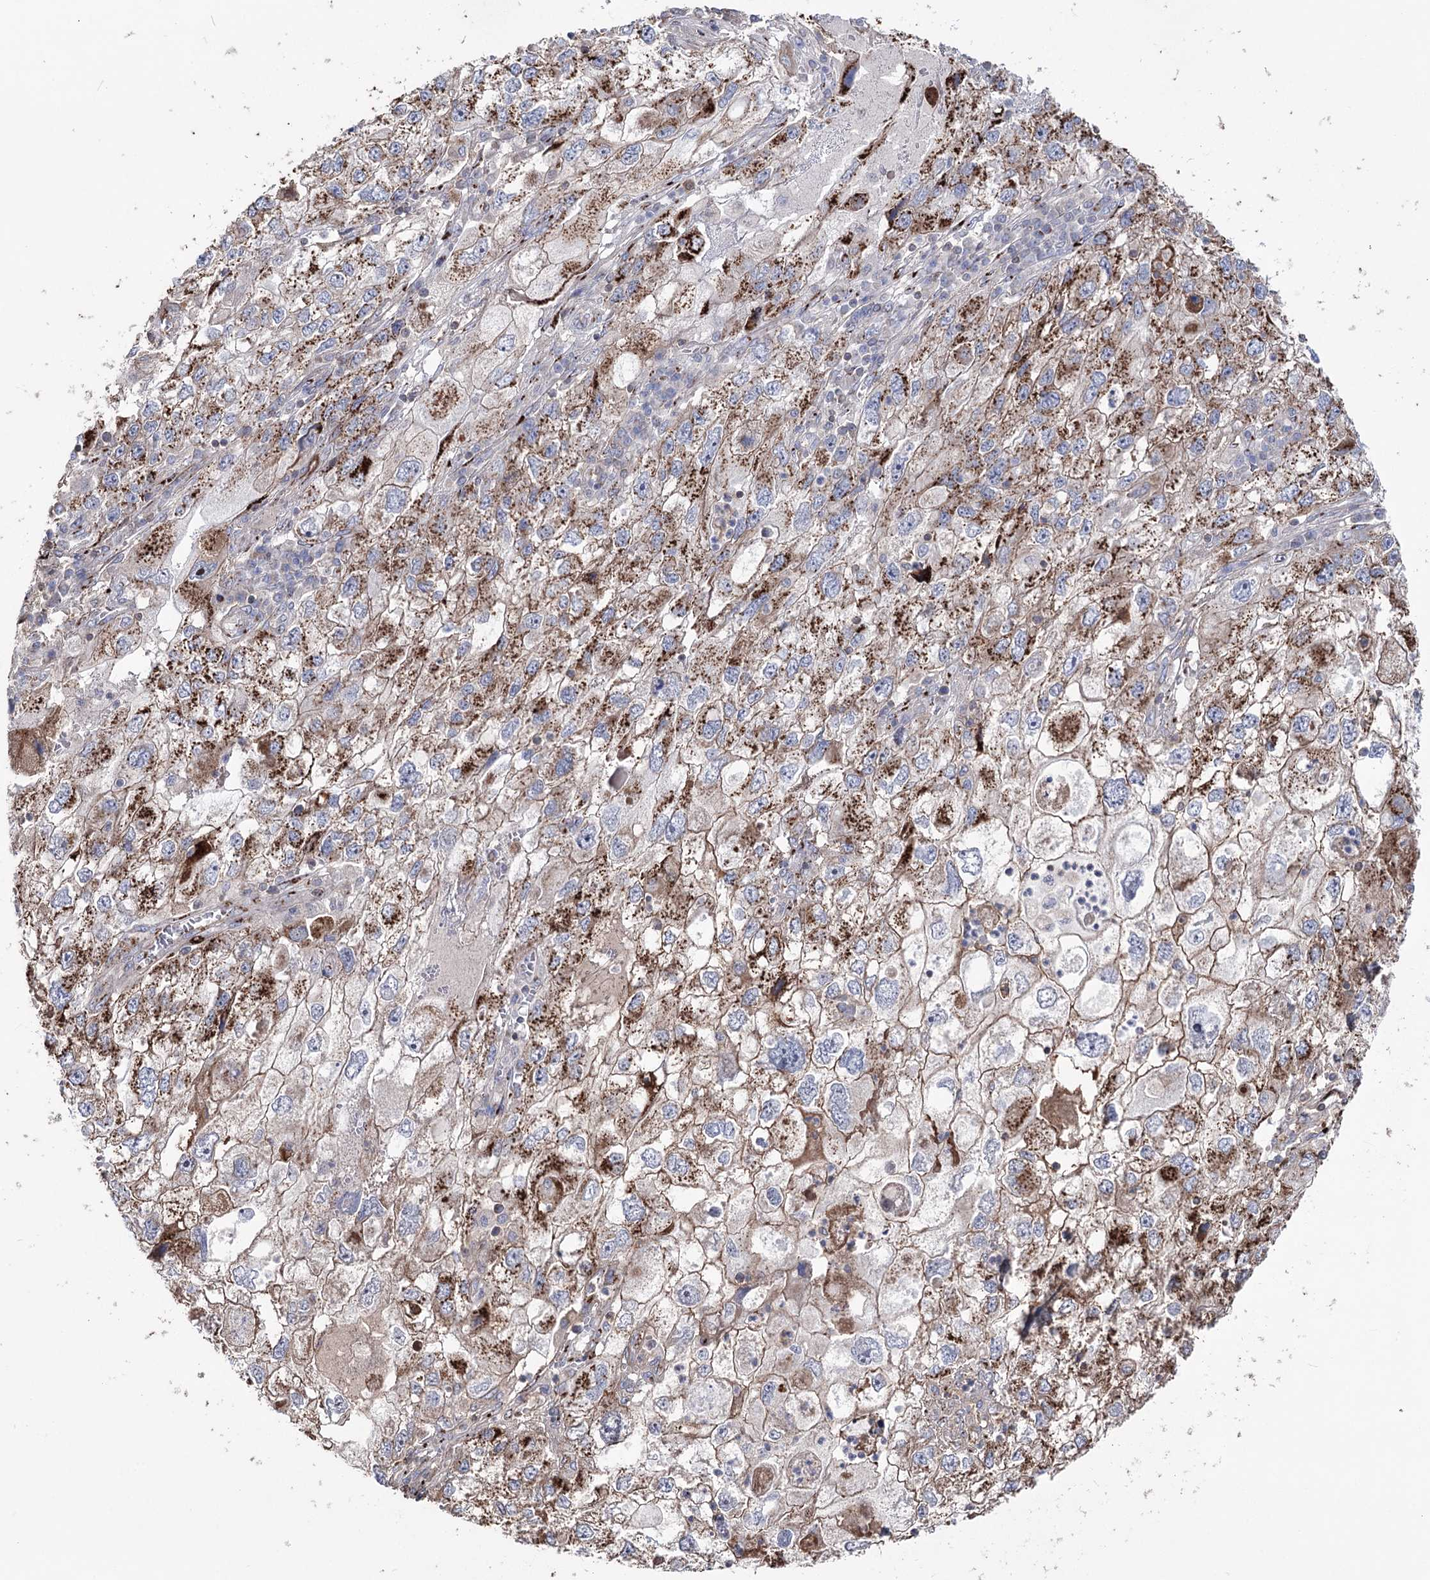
{"staining": {"intensity": "strong", "quantity": "25%-75%", "location": "cytoplasmic/membranous"}, "tissue": "endometrial cancer", "cell_type": "Tumor cells", "image_type": "cancer", "snomed": [{"axis": "morphology", "description": "Adenocarcinoma, NOS"}, {"axis": "topography", "description": "Endometrium"}], "caption": "Protein staining of endometrial adenocarcinoma tissue displays strong cytoplasmic/membranous staining in about 25%-75% of tumor cells. The staining was performed using DAB, with brown indicating positive protein expression. Nuclei are stained blue with hematoxylin.", "gene": "ARHGAP20", "patient": {"sex": "female", "age": 49}}